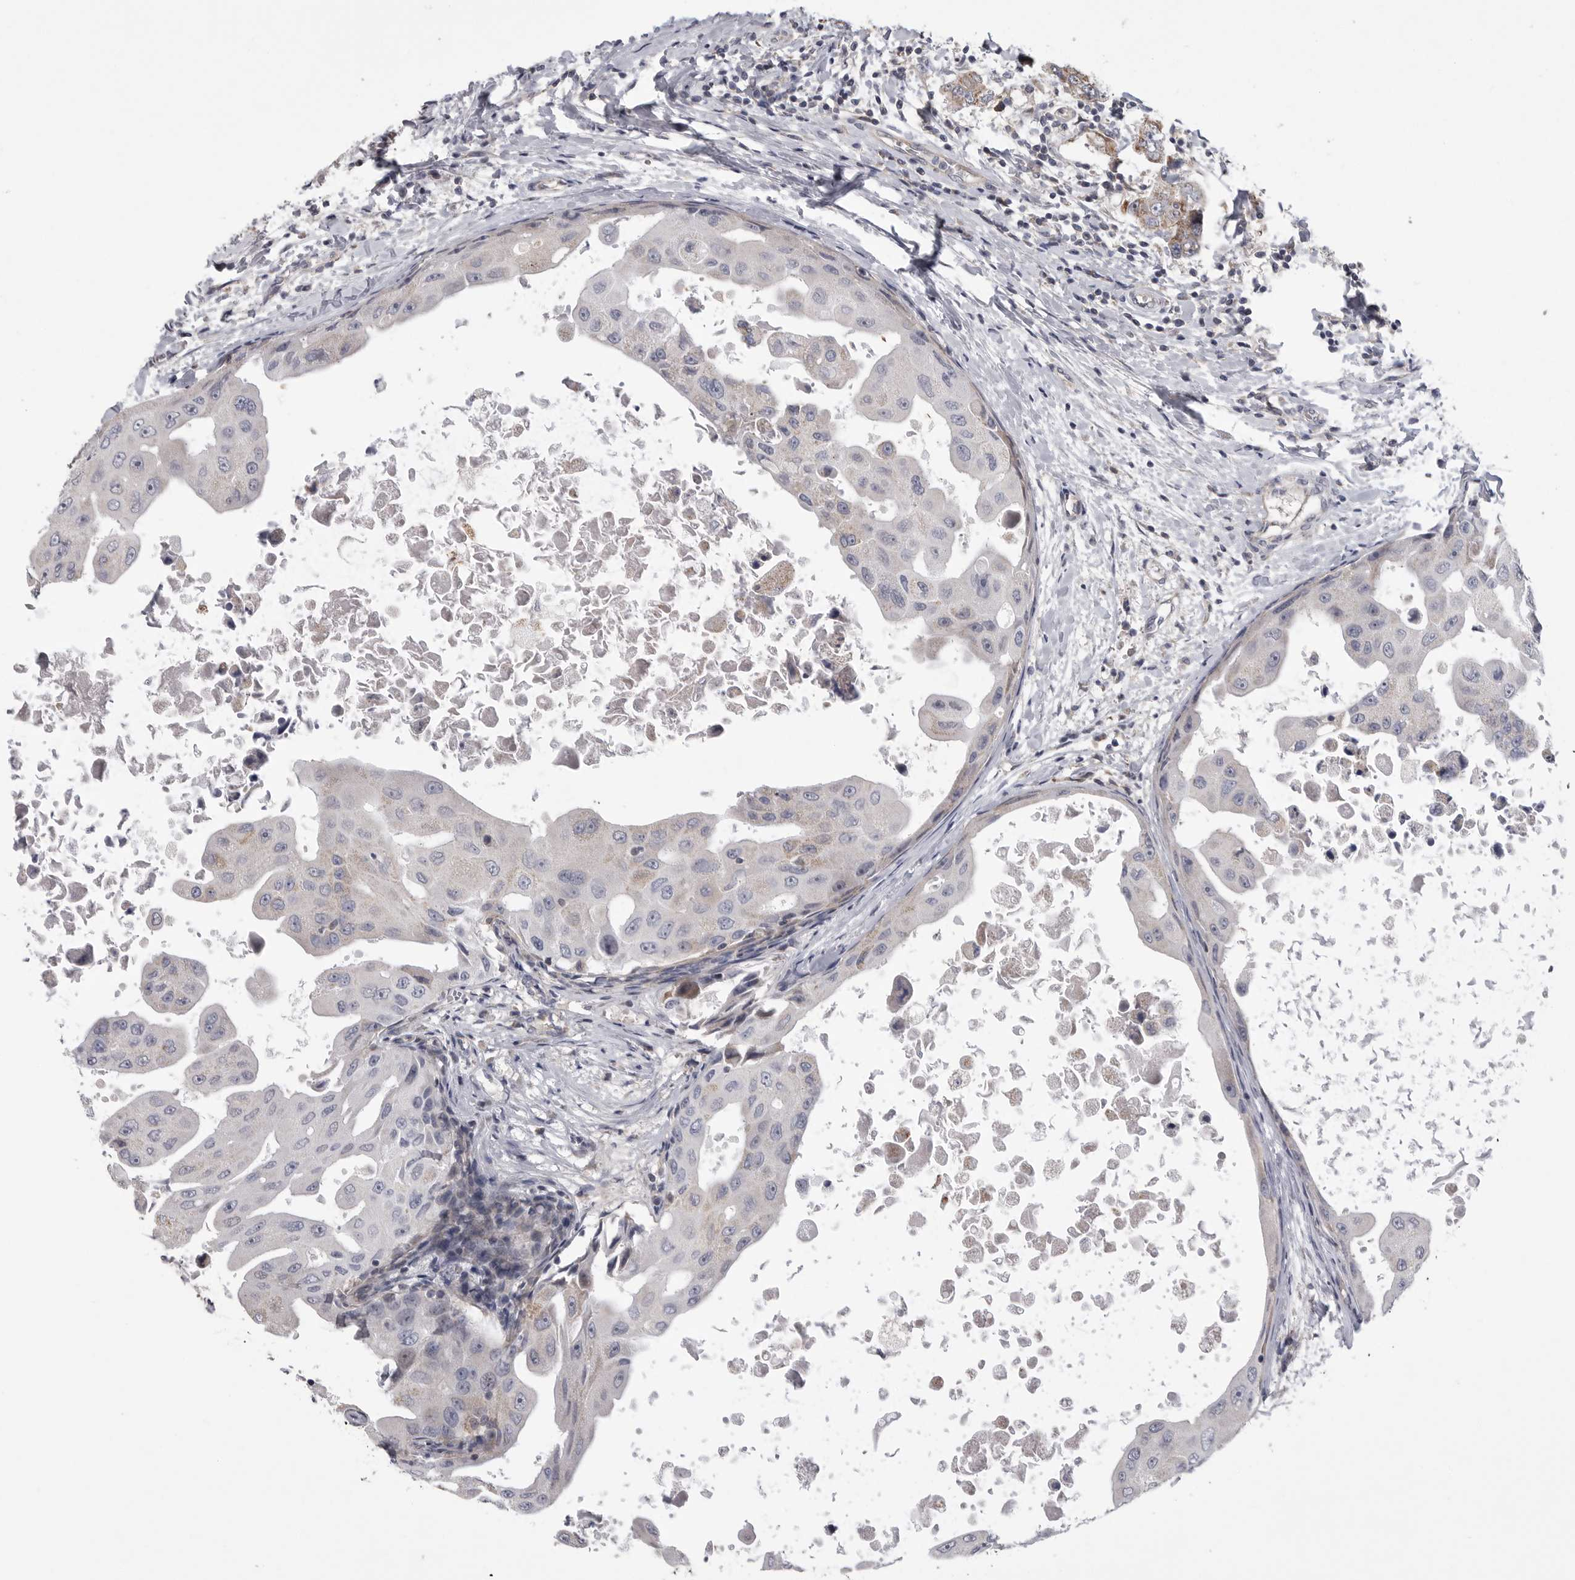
{"staining": {"intensity": "negative", "quantity": "none", "location": "none"}, "tissue": "breast cancer", "cell_type": "Tumor cells", "image_type": "cancer", "snomed": [{"axis": "morphology", "description": "Duct carcinoma"}, {"axis": "topography", "description": "Breast"}], "caption": "A micrograph of human invasive ductal carcinoma (breast) is negative for staining in tumor cells.", "gene": "CRP", "patient": {"sex": "female", "age": 27}}